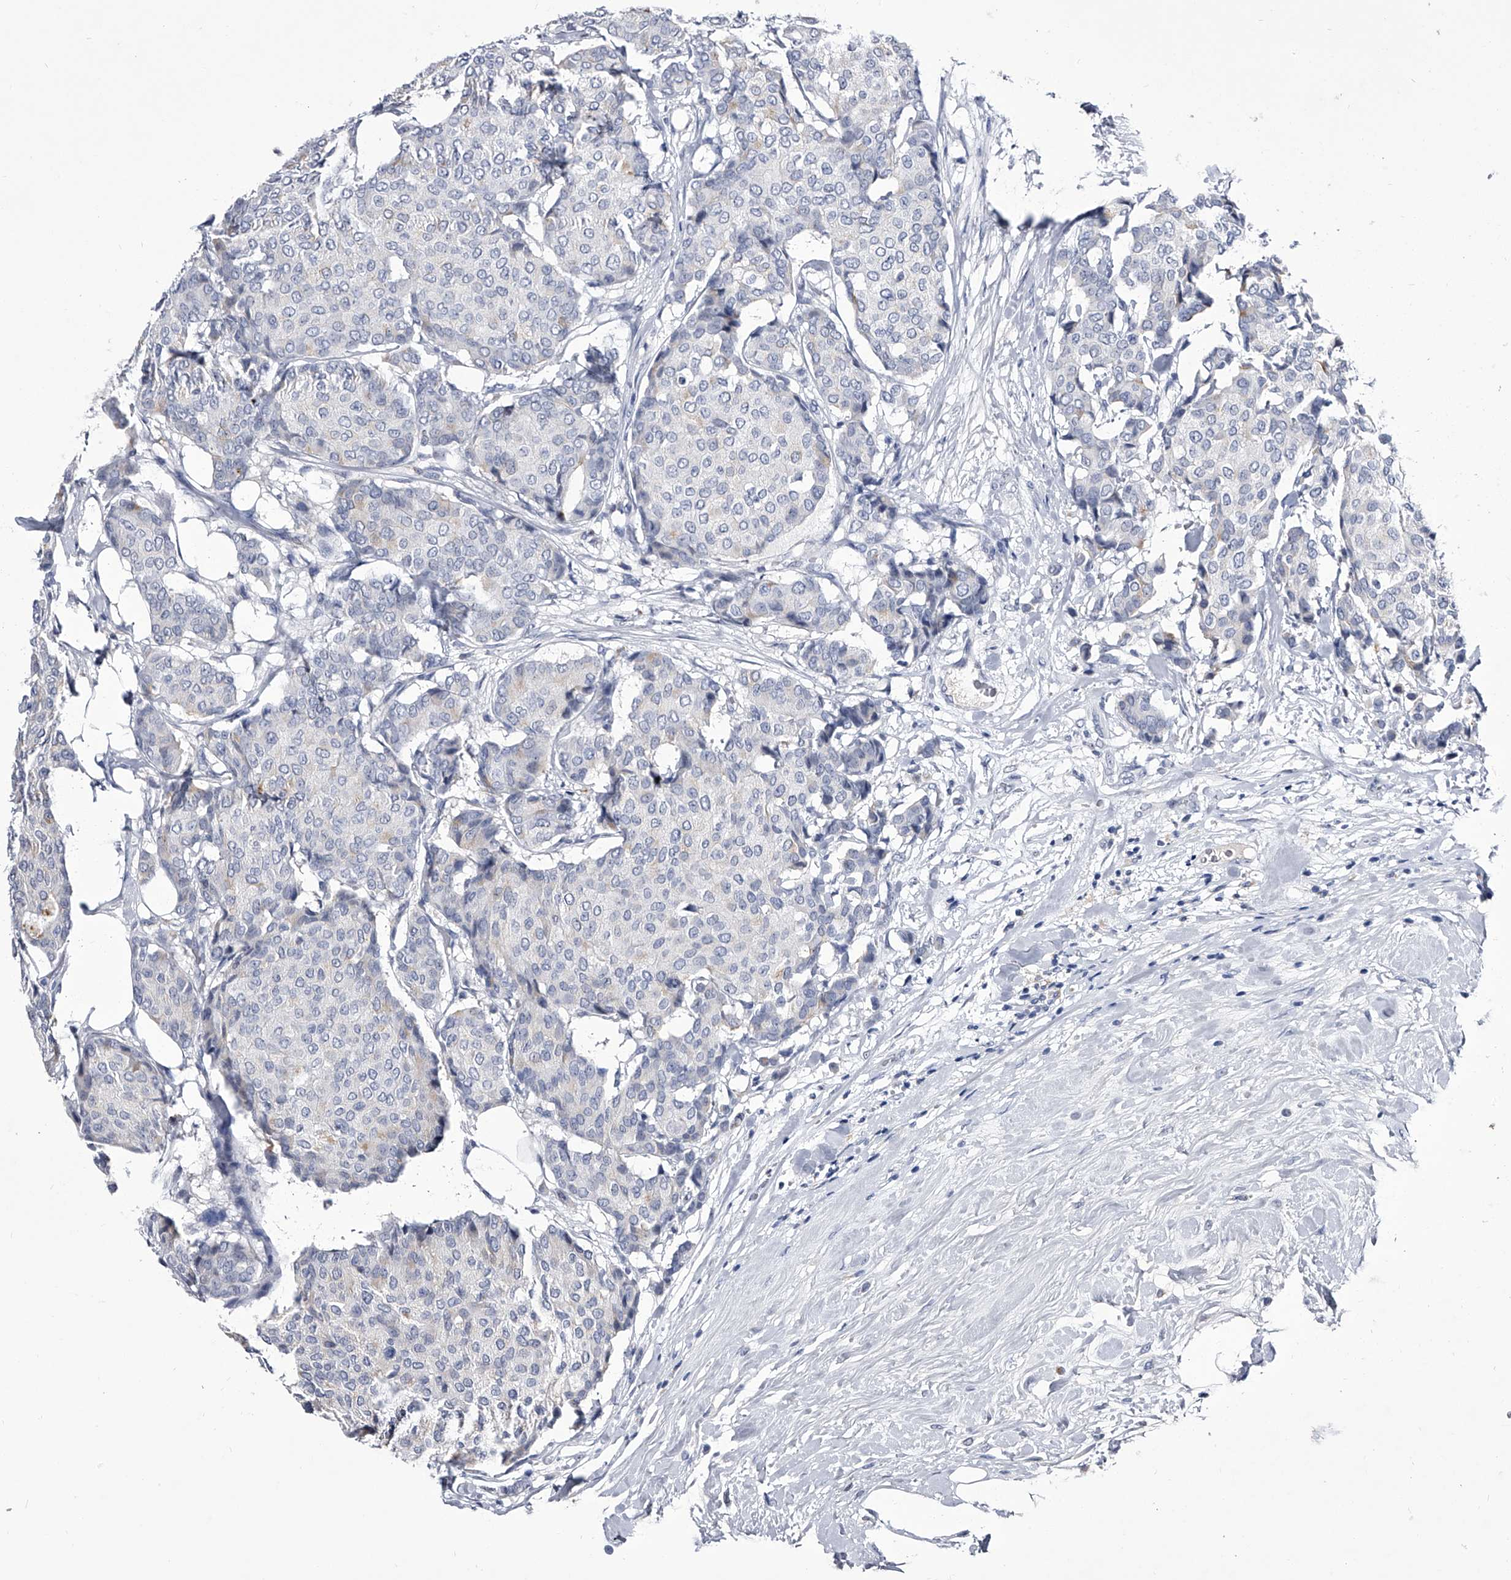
{"staining": {"intensity": "negative", "quantity": "none", "location": "none"}, "tissue": "breast cancer", "cell_type": "Tumor cells", "image_type": "cancer", "snomed": [{"axis": "morphology", "description": "Duct carcinoma"}, {"axis": "topography", "description": "Breast"}], "caption": "Tumor cells are negative for brown protein staining in breast infiltrating ductal carcinoma.", "gene": "CRISP2", "patient": {"sex": "female", "age": 75}}